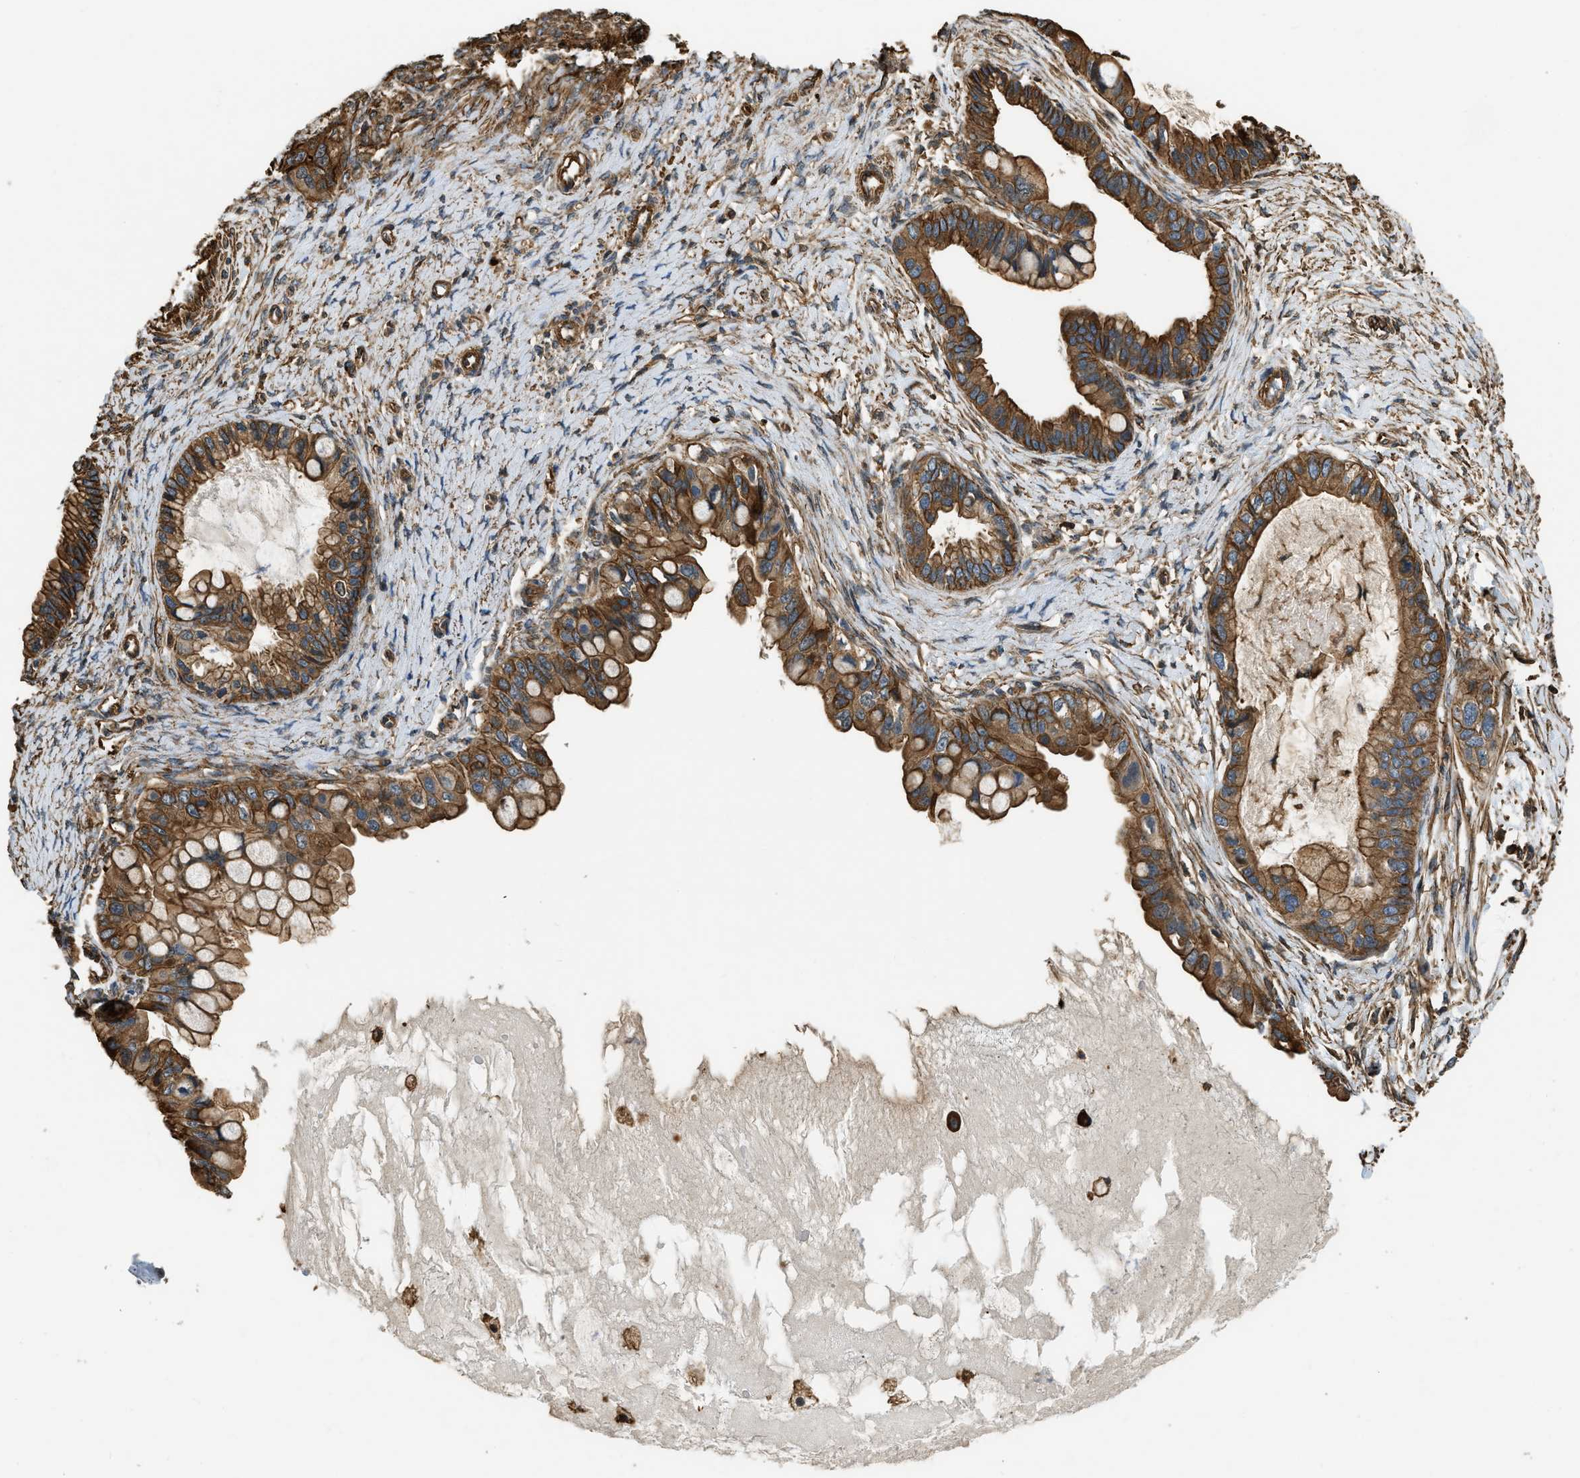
{"staining": {"intensity": "moderate", "quantity": ">75%", "location": "cytoplasmic/membranous"}, "tissue": "ovarian cancer", "cell_type": "Tumor cells", "image_type": "cancer", "snomed": [{"axis": "morphology", "description": "Cystadenocarcinoma, mucinous, NOS"}, {"axis": "topography", "description": "Ovary"}], "caption": "Immunohistochemical staining of human ovarian cancer (mucinous cystadenocarcinoma) reveals medium levels of moderate cytoplasmic/membranous protein expression in approximately >75% of tumor cells.", "gene": "YARS1", "patient": {"sex": "female", "age": 80}}